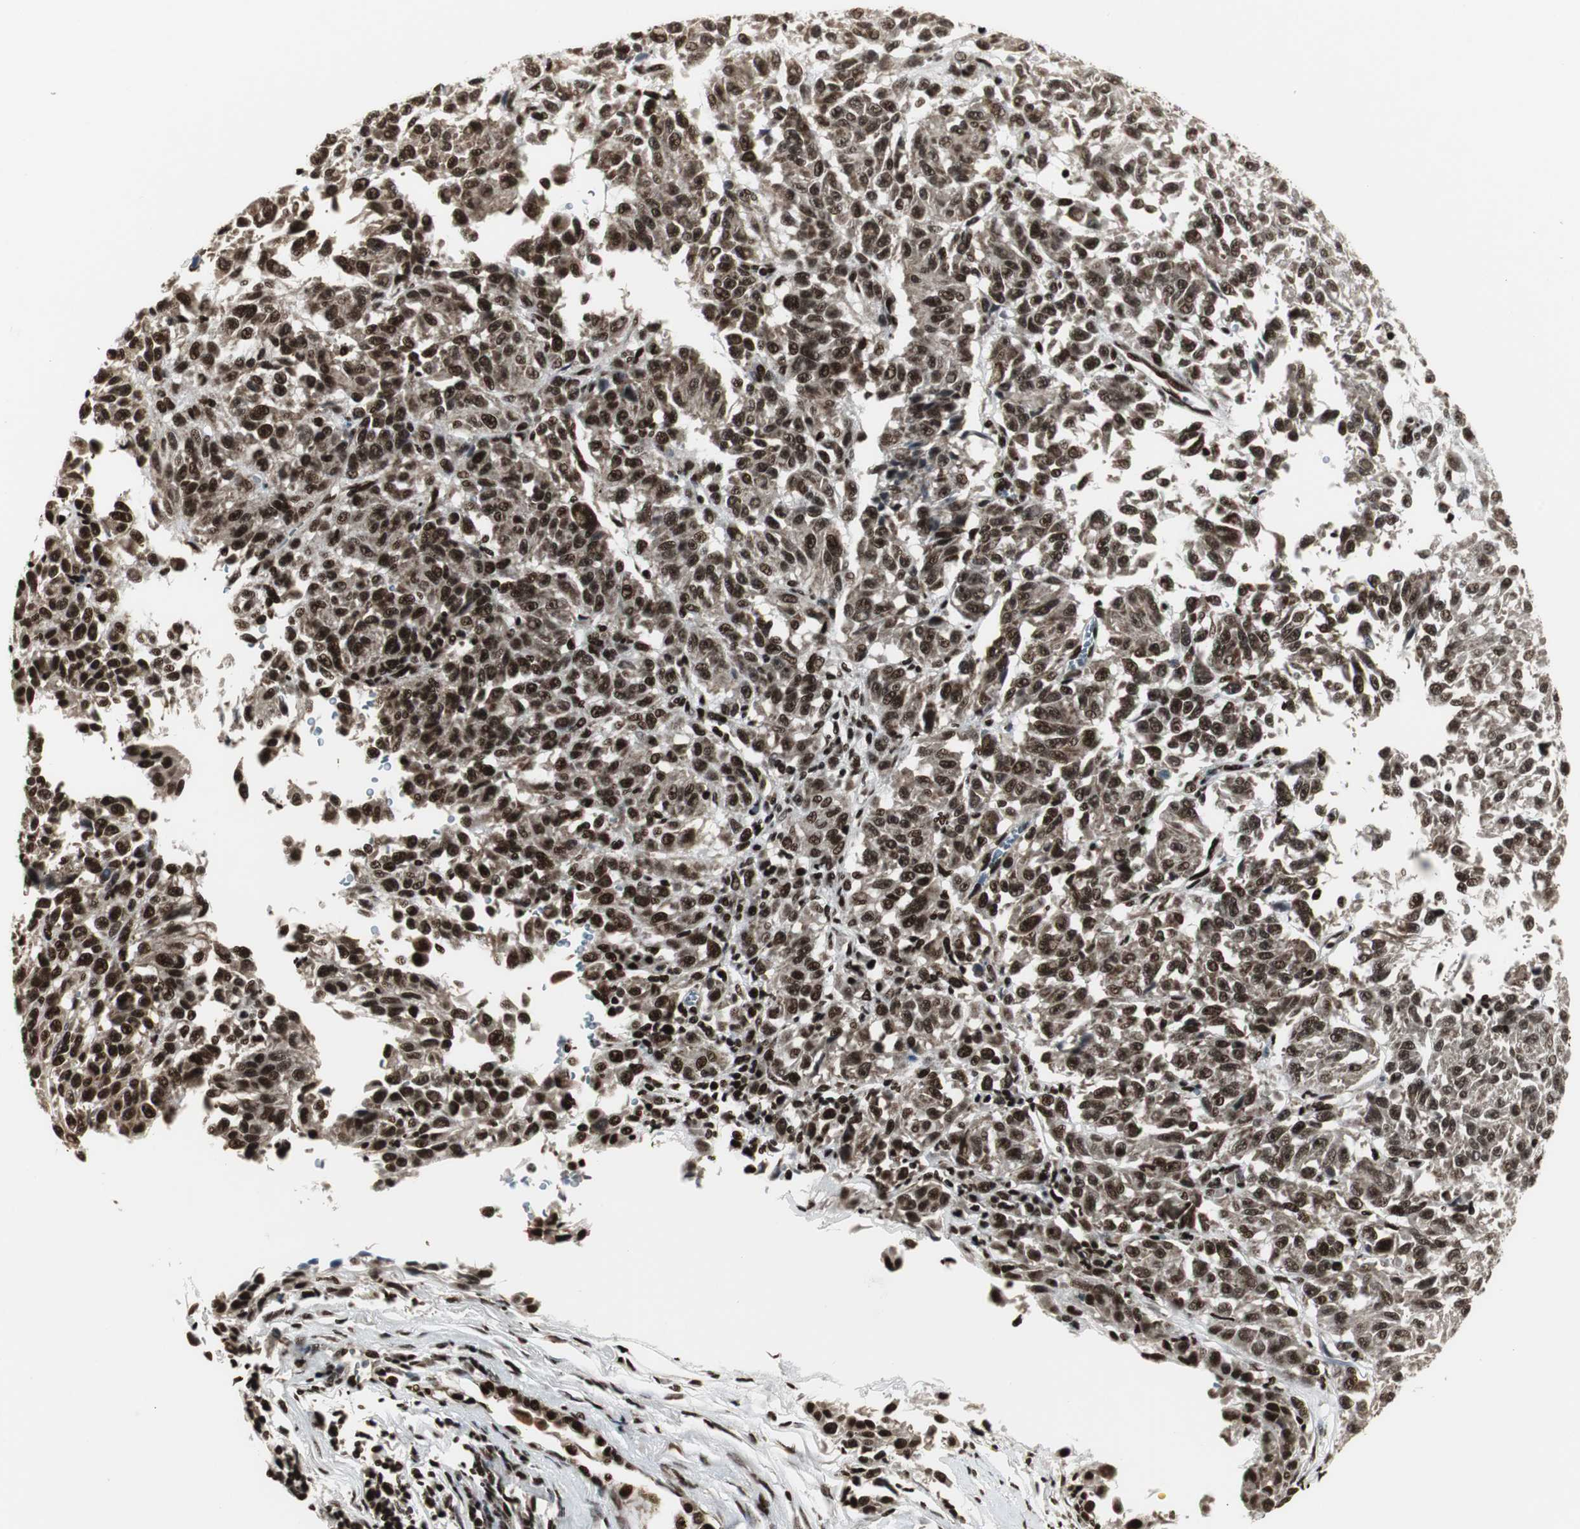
{"staining": {"intensity": "strong", "quantity": ">75%", "location": "cytoplasmic/membranous,nuclear"}, "tissue": "melanoma", "cell_type": "Tumor cells", "image_type": "cancer", "snomed": [{"axis": "morphology", "description": "Malignant melanoma, Metastatic site"}, {"axis": "topography", "description": "Lung"}], "caption": "A high amount of strong cytoplasmic/membranous and nuclear expression is appreciated in approximately >75% of tumor cells in melanoma tissue.", "gene": "PARN", "patient": {"sex": "male", "age": 64}}